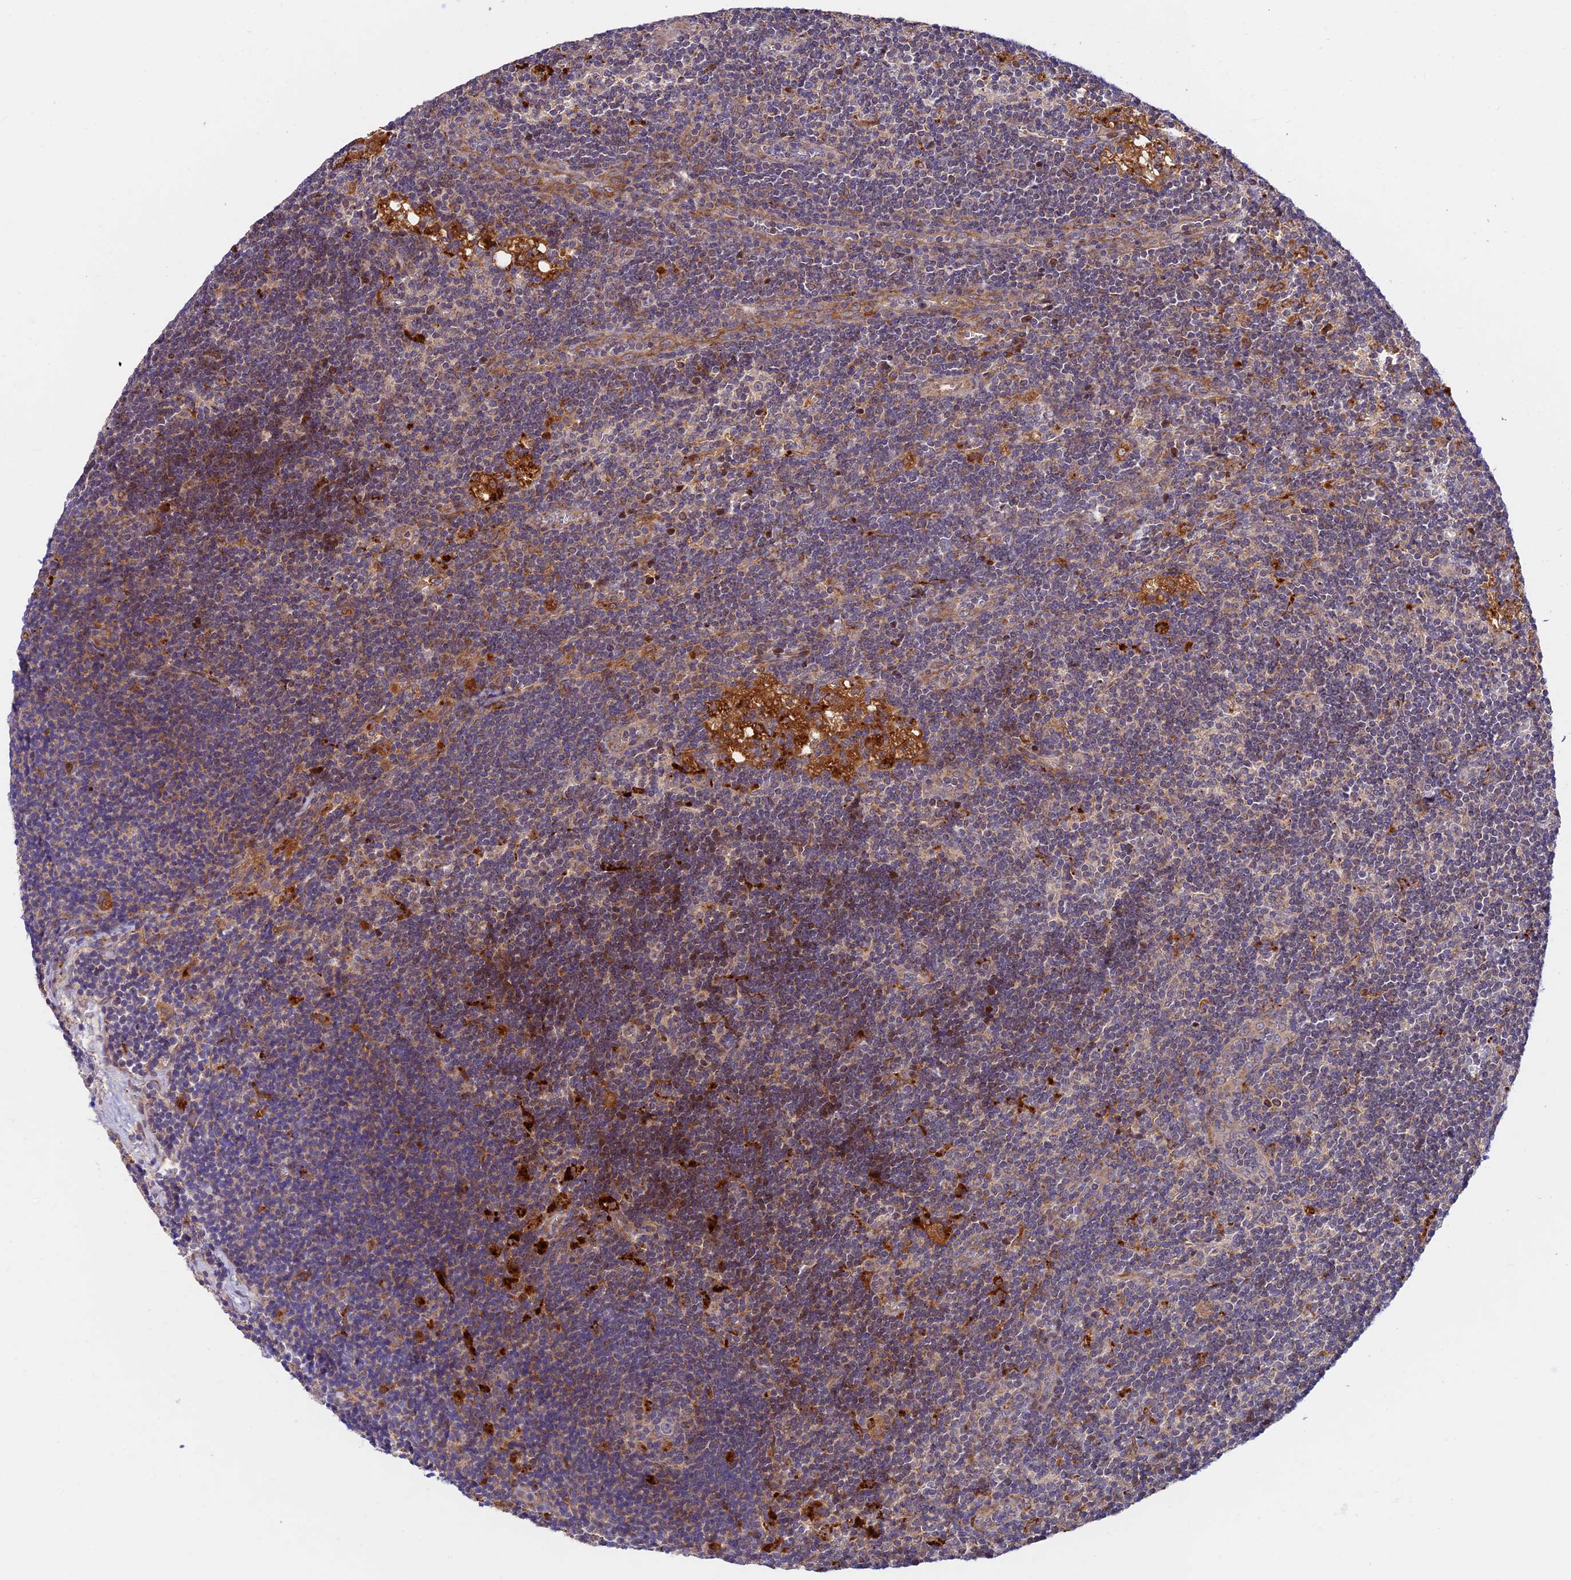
{"staining": {"intensity": "strong", "quantity": "<25%", "location": "cytoplasmic/membranous"}, "tissue": "lymph node", "cell_type": "Germinal center cells", "image_type": "normal", "snomed": [{"axis": "morphology", "description": "Normal tissue, NOS"}, {"axis": "topography", "description": "Lymph node"}], "caption": "High-magnification brightfield microscopy of normal lymph node stained with DAB (3,3'-diaminobenzidine) (brown) and counterstained with hematoxylin (blue). germinal center cells exhibit strong cytoplasmic/membranous positivity is identified in approximately<25% of cells. (DAB (3,3'-diaminobenzidine) IHC with brightfield microscopy, high magnification).", "gene": "FUOM", "patient": {"sex": "male", "age": 24}}